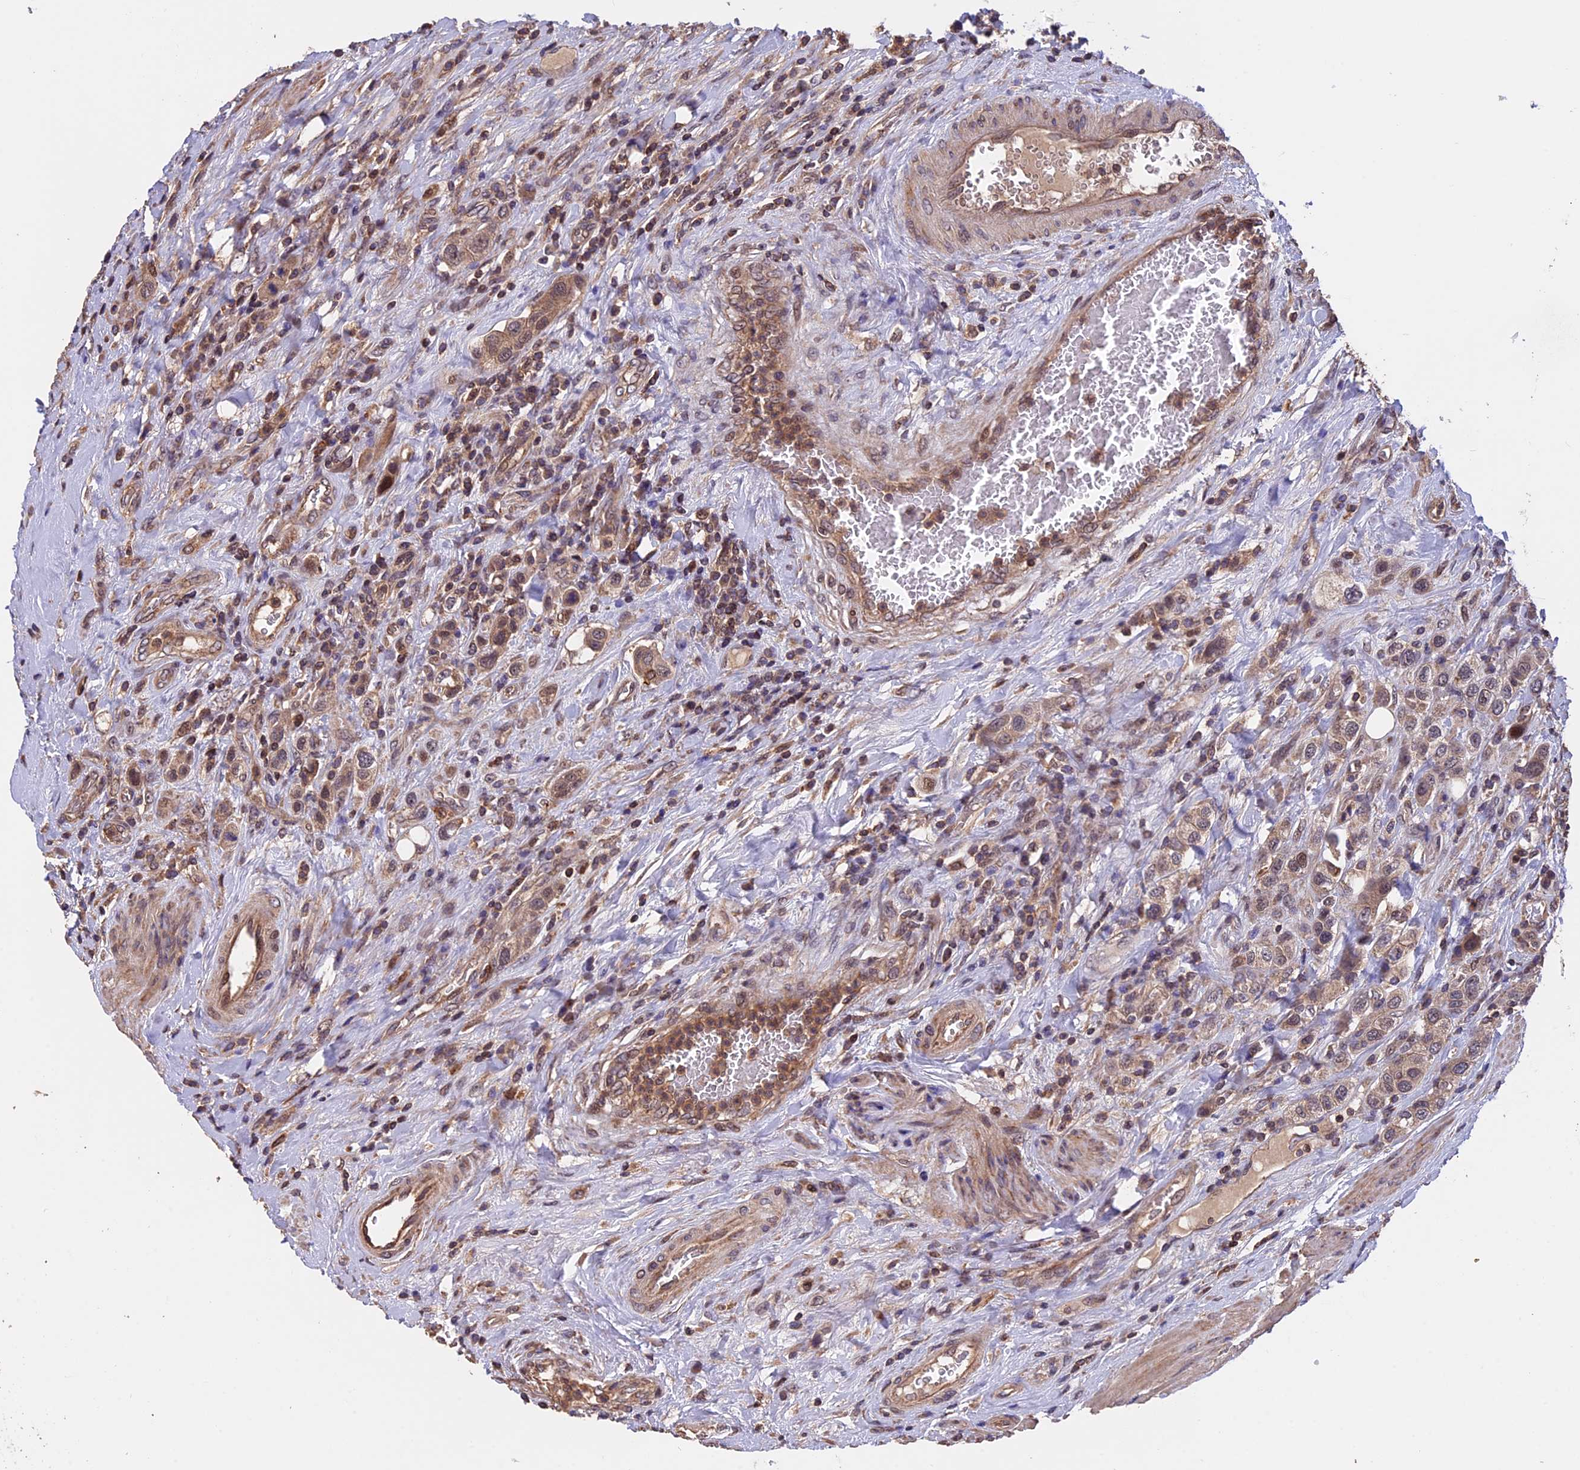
{"staining": {"intensity": "weak", "quantity": "<25%", "location": "cytoplasmic/membranous"}, "tissue": "urothelial cancer", "cell_type": "Tumor cells", "image_type": "cancer", "snomed": [{"axis": "morphology", "description": "Urothelial carcinoma, High grade"}, {"axis": "topography", "description": "Urinary bladder"}], "caption": "Human urothelial carcinoma (high-grade) stained for a protein using immunohistochemistry exhibits no positivity in tumor cells.", "gene": "PKD2L2", "patient": {"sex": "male", "age": 50}}